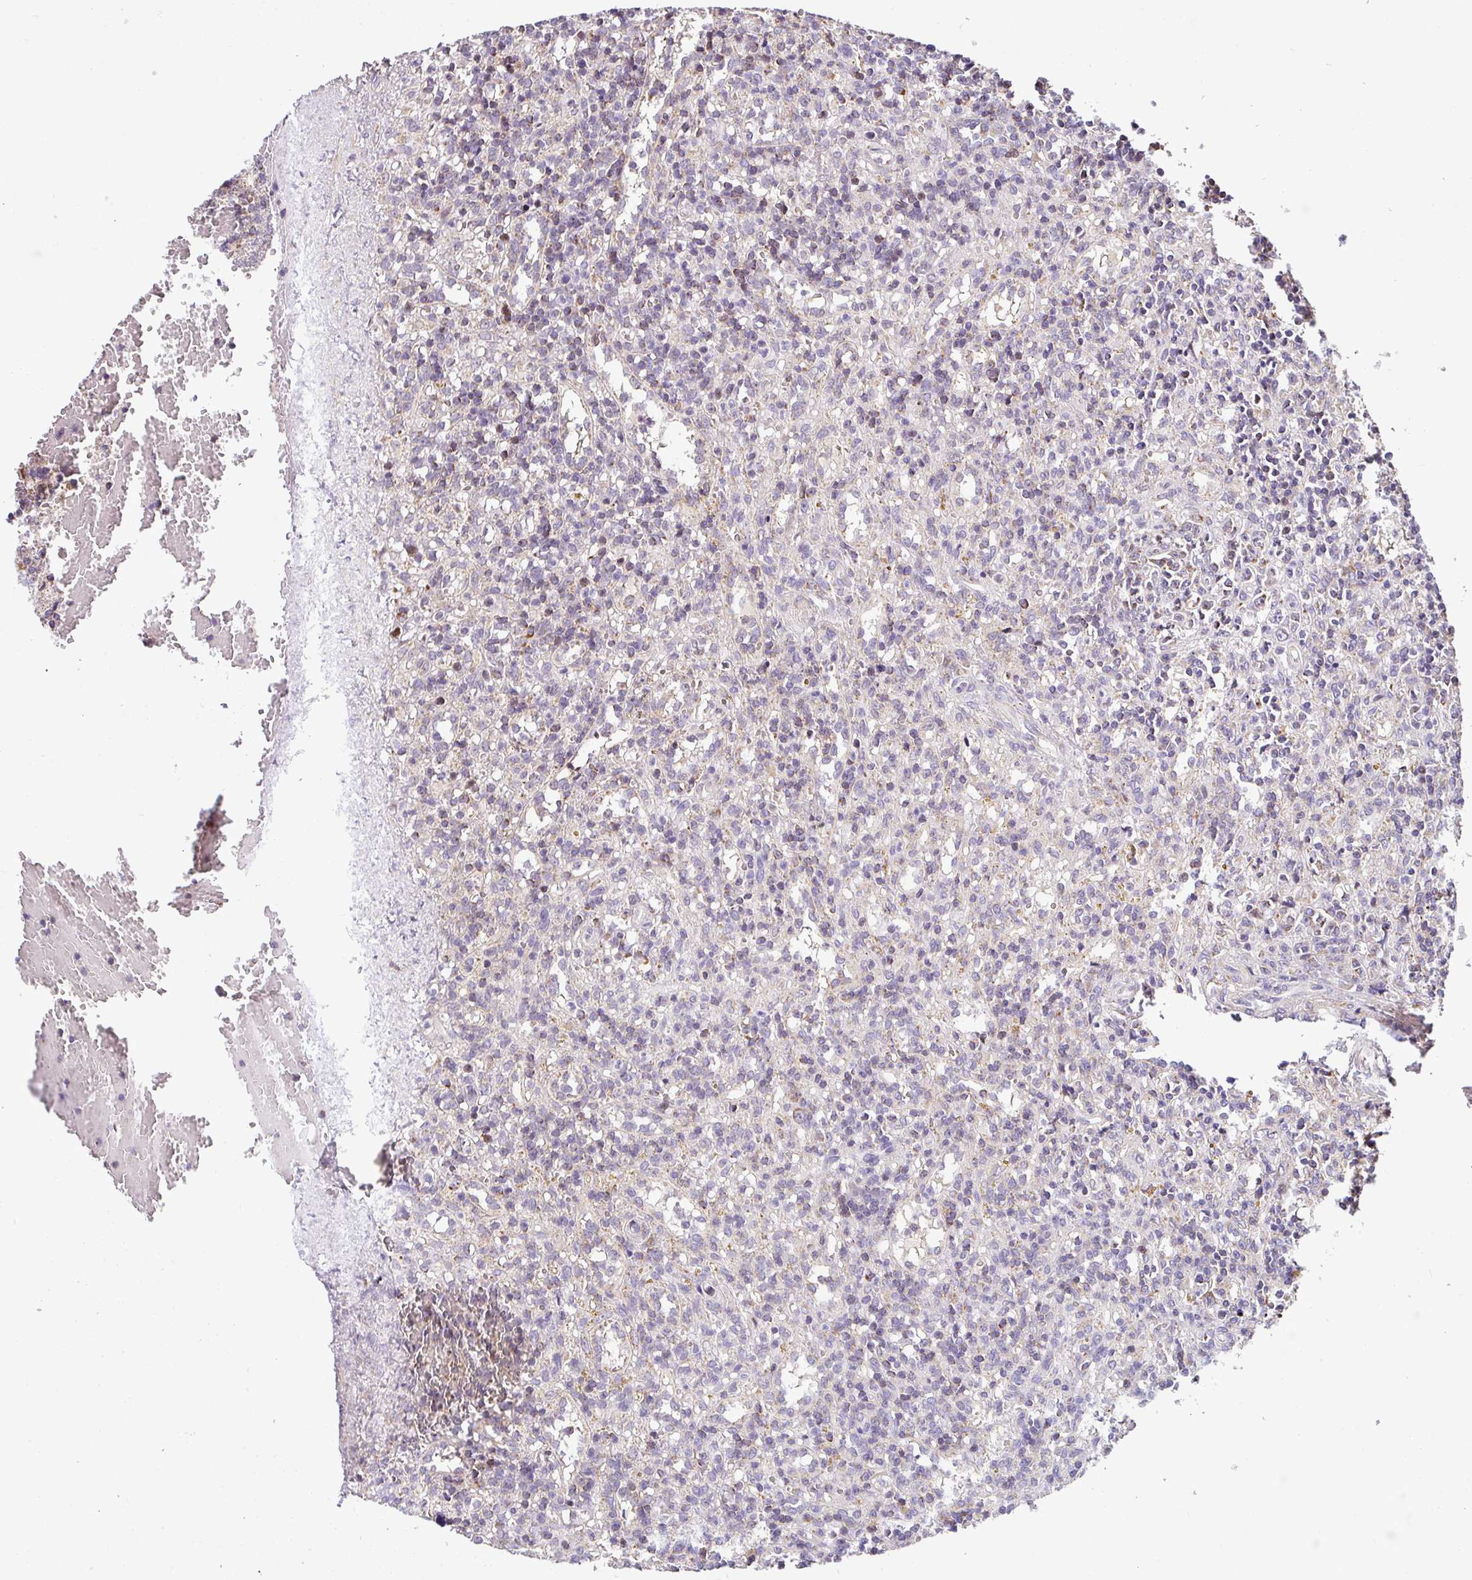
{"staining": {"intensity": "negative", "quantity": "none", "location": "none"}, "tissue": "lymphoma", "cell_type": "Tumor cells", "image_type": "cancer", "snomed": [{"axis": "morphology", "description": "Malignant lymphoma, non-Hodgkin's type, Low grade"}, {"axis": "topography", "description": "Spleen"}], "caption": "Tumor cells are negative for protein expression in human low-grade malignant lymphoma, non-Hodgkin's type. Nuclei are stained in blue.", "gene": "SARS2", "patient": {"sex": "male", "age": 67}}